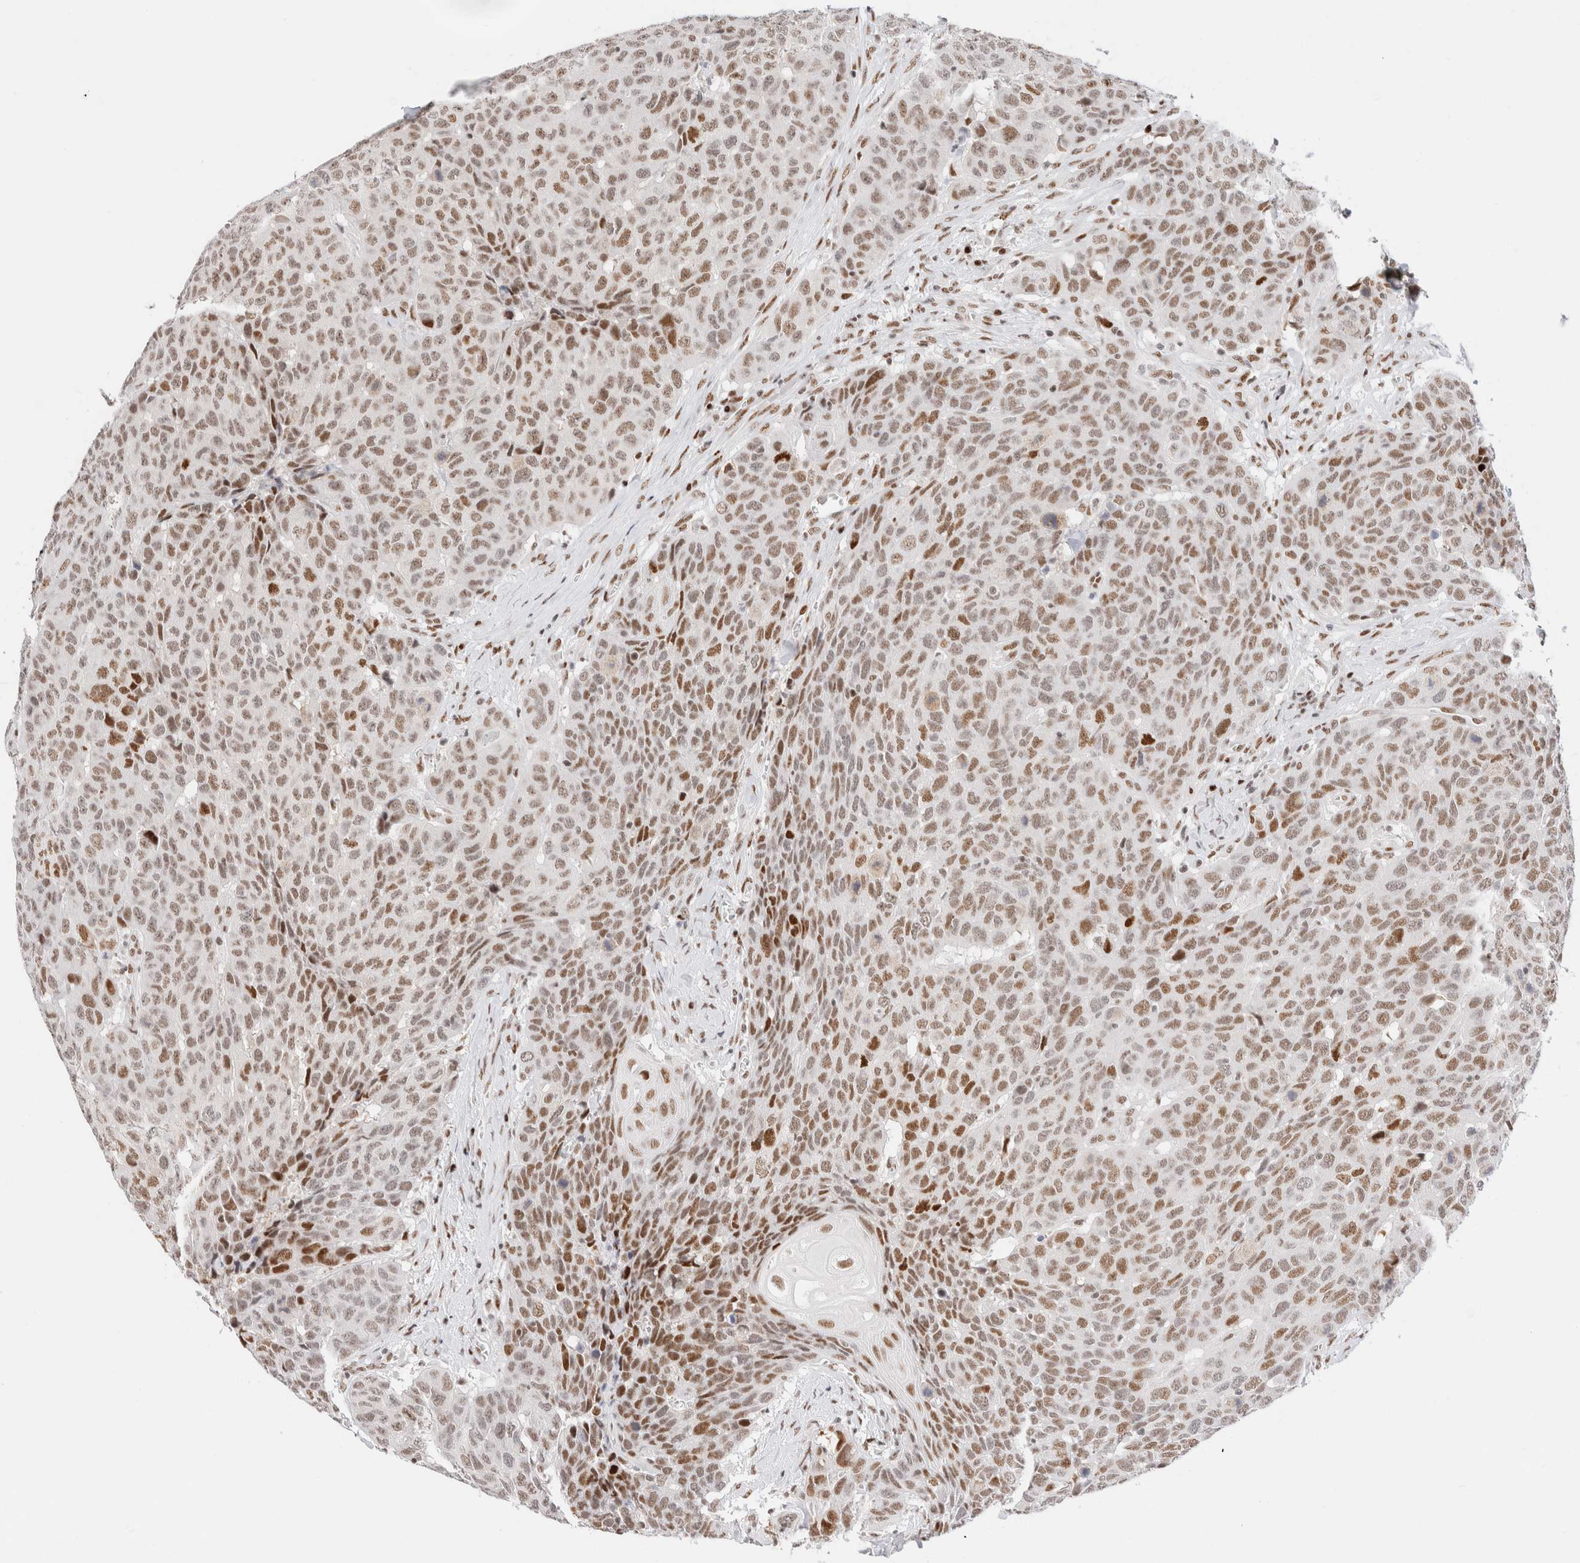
{"staining": {"intensity": "moderate", "quantity": ">75%", "location": "nuclear"}, "tissue": "head and neck cancer", "cell_type": "Tumor cells", "image_type": "cancer", "snomed": [{"axis": "morphology", "description": "Squamous cell carcinoma, NOS"}, {"axis": "topography", "description": "Head-Neck"}], "caption": "Squamous cell carcinoma (head and neck) tissue displays moderate nuclear staining in about >75% of tumor cells", "gene": "ZNF282", "patient": {"sex": "male", "age": 66}}